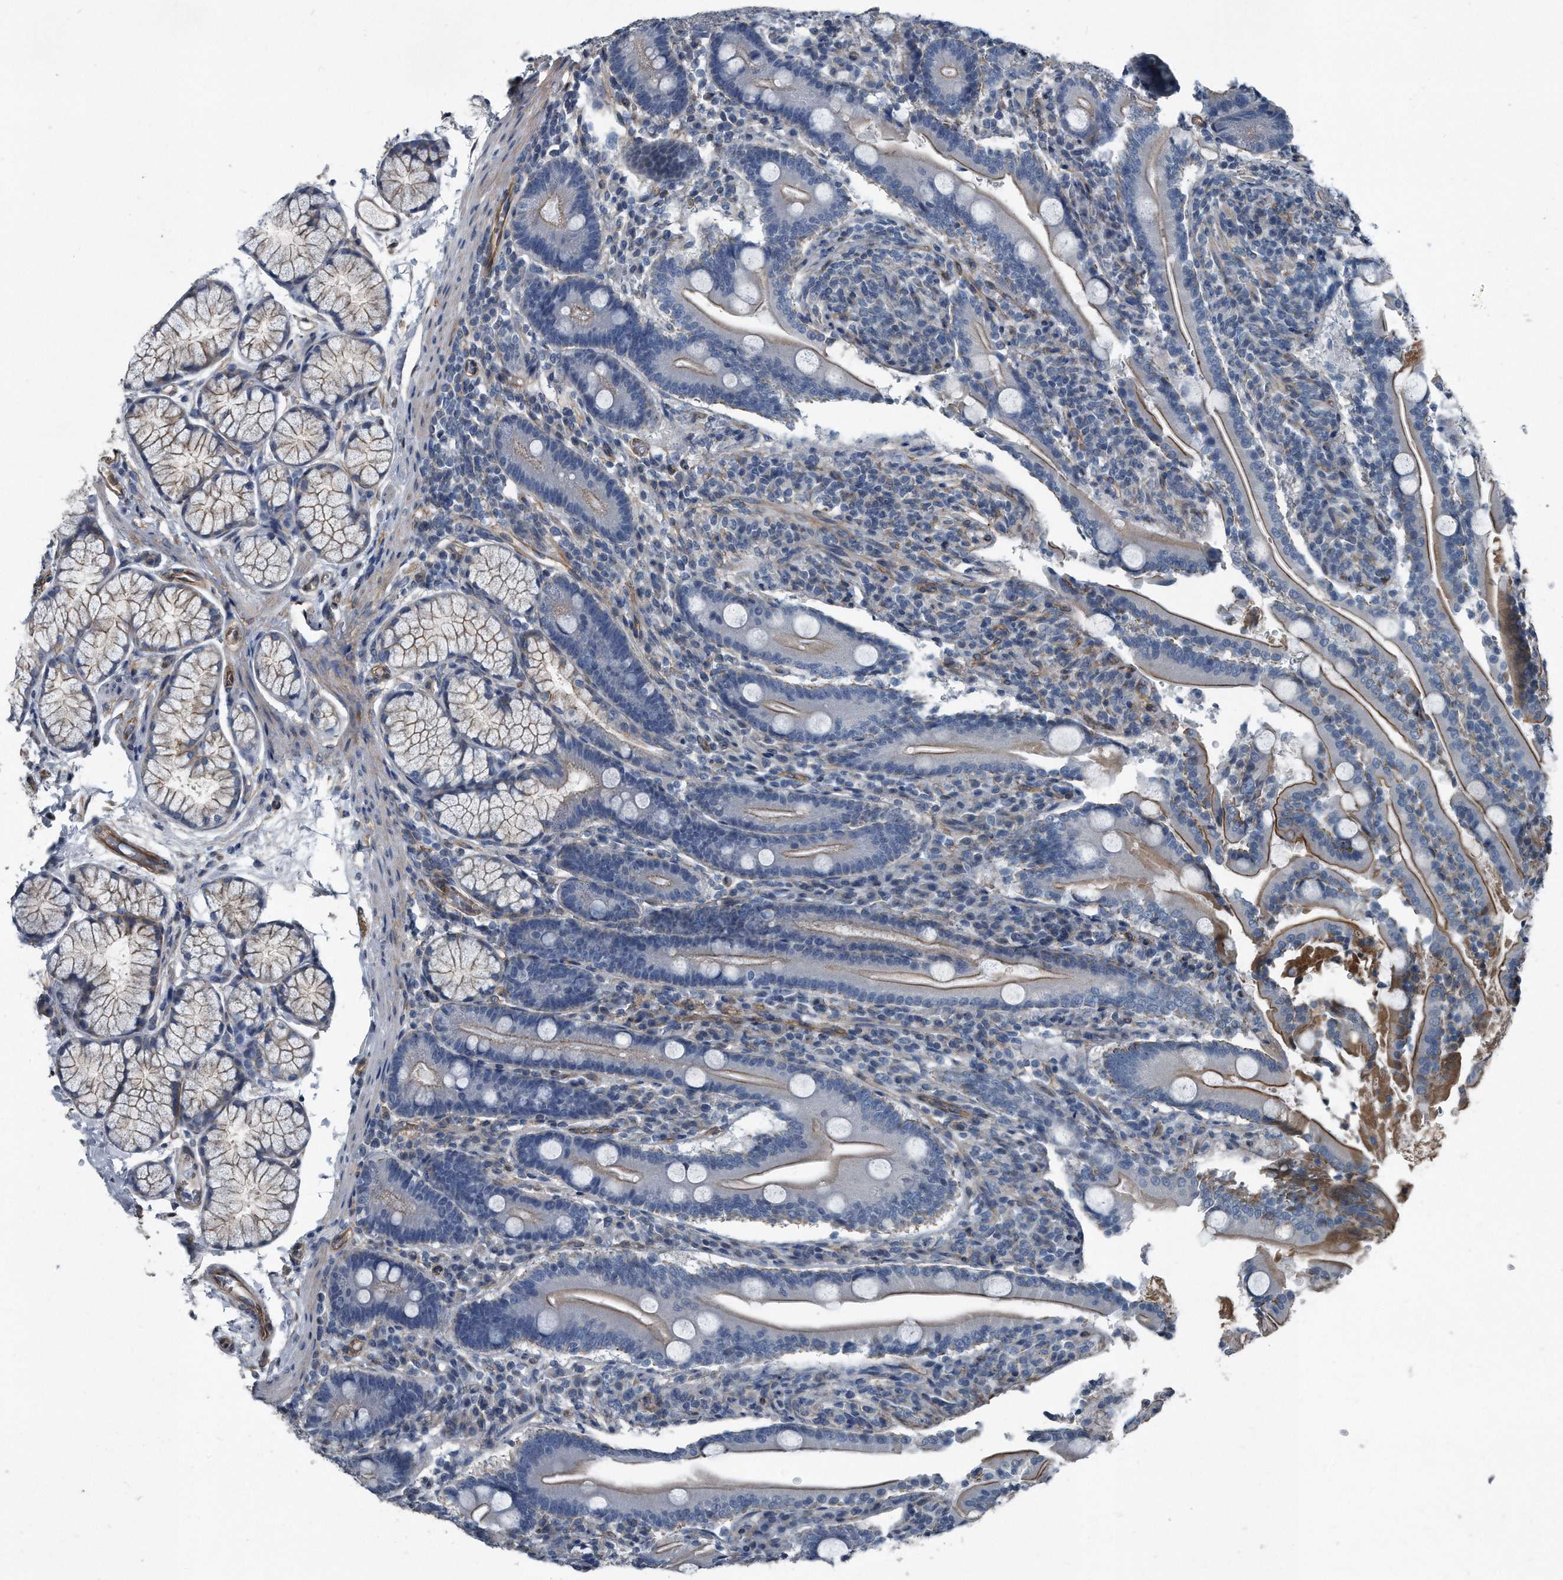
{"staining": {"intensity": "moderate", "quantity": "25%-75%", "location": "cytoplasmic/membranous"}, "tissue": "duodenum", "cell_type": "Glandular cells", "image_type": "normal", "snomed": [{"axis": "morphology", "description": "Normal tissue, NOS"}, {"axis": "topography", "description": "Duodenum"}], "caption": "Brown immunohistochemical staining in normal duodenum displays moderate cytoplasmic/membranous positivity in approximately 25%-75% of glandular cells. Nuclei are stained in blue.", "gene": "PLEC", "patient": {"sex": "male", "age": 35}}